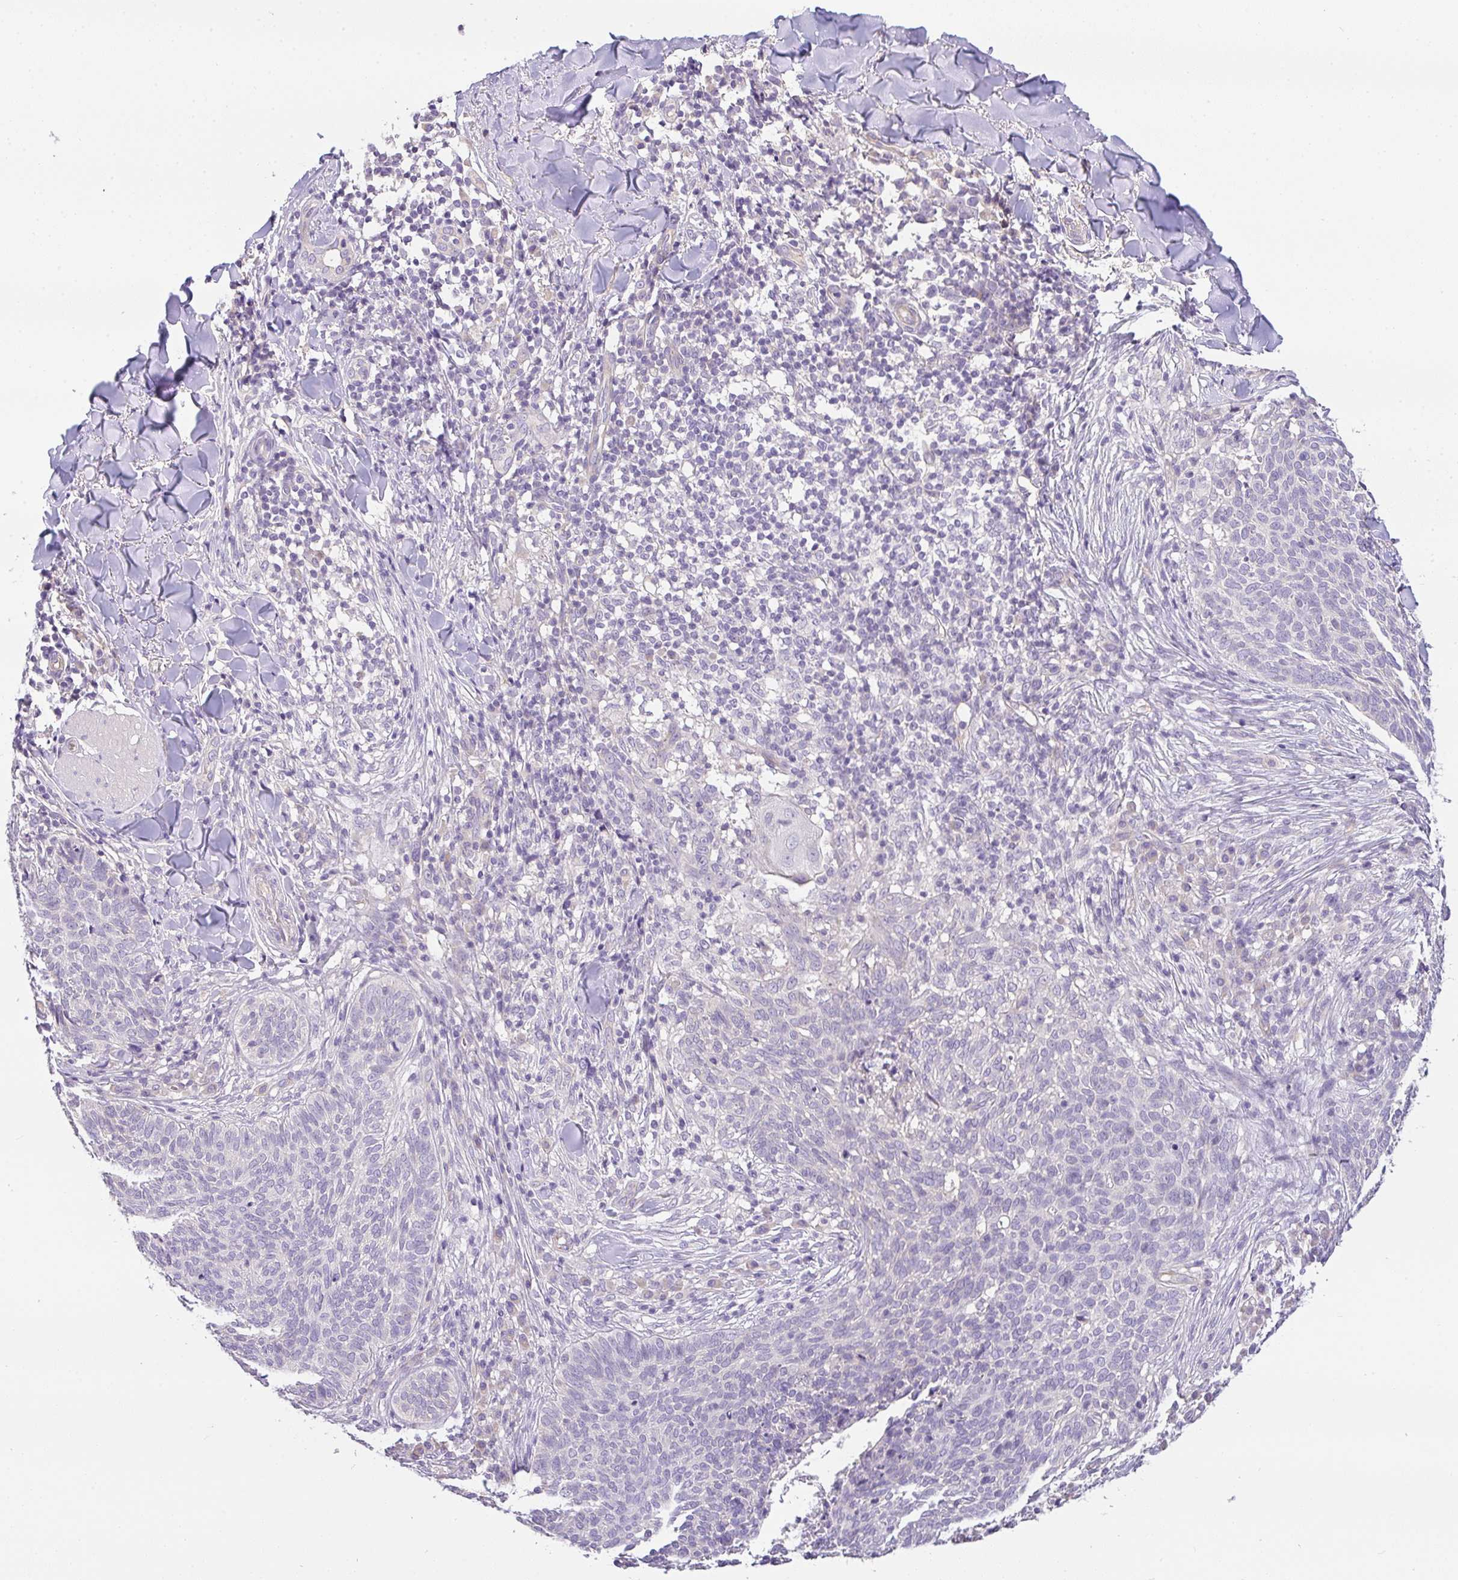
{"staining": {"intensity": "negative", "quantity": "none", "location": "none"}, "tissue": "skin cancer", "cell_type": "Tumor cells", "image_type": "cancer", "snomed": [{"axis": "morphology", "description": "Basal cell carcinoma"}, {"axis": "topography", "description": "Skin"}, {"axis": "topography", "description": "Skin of face"}], "caption": "Human skin cancer stained for a protein using IHC exhibits no staining in tumor cells.", "gene": "FILIP1", "patient": {"sex": "male", "age": 56}}